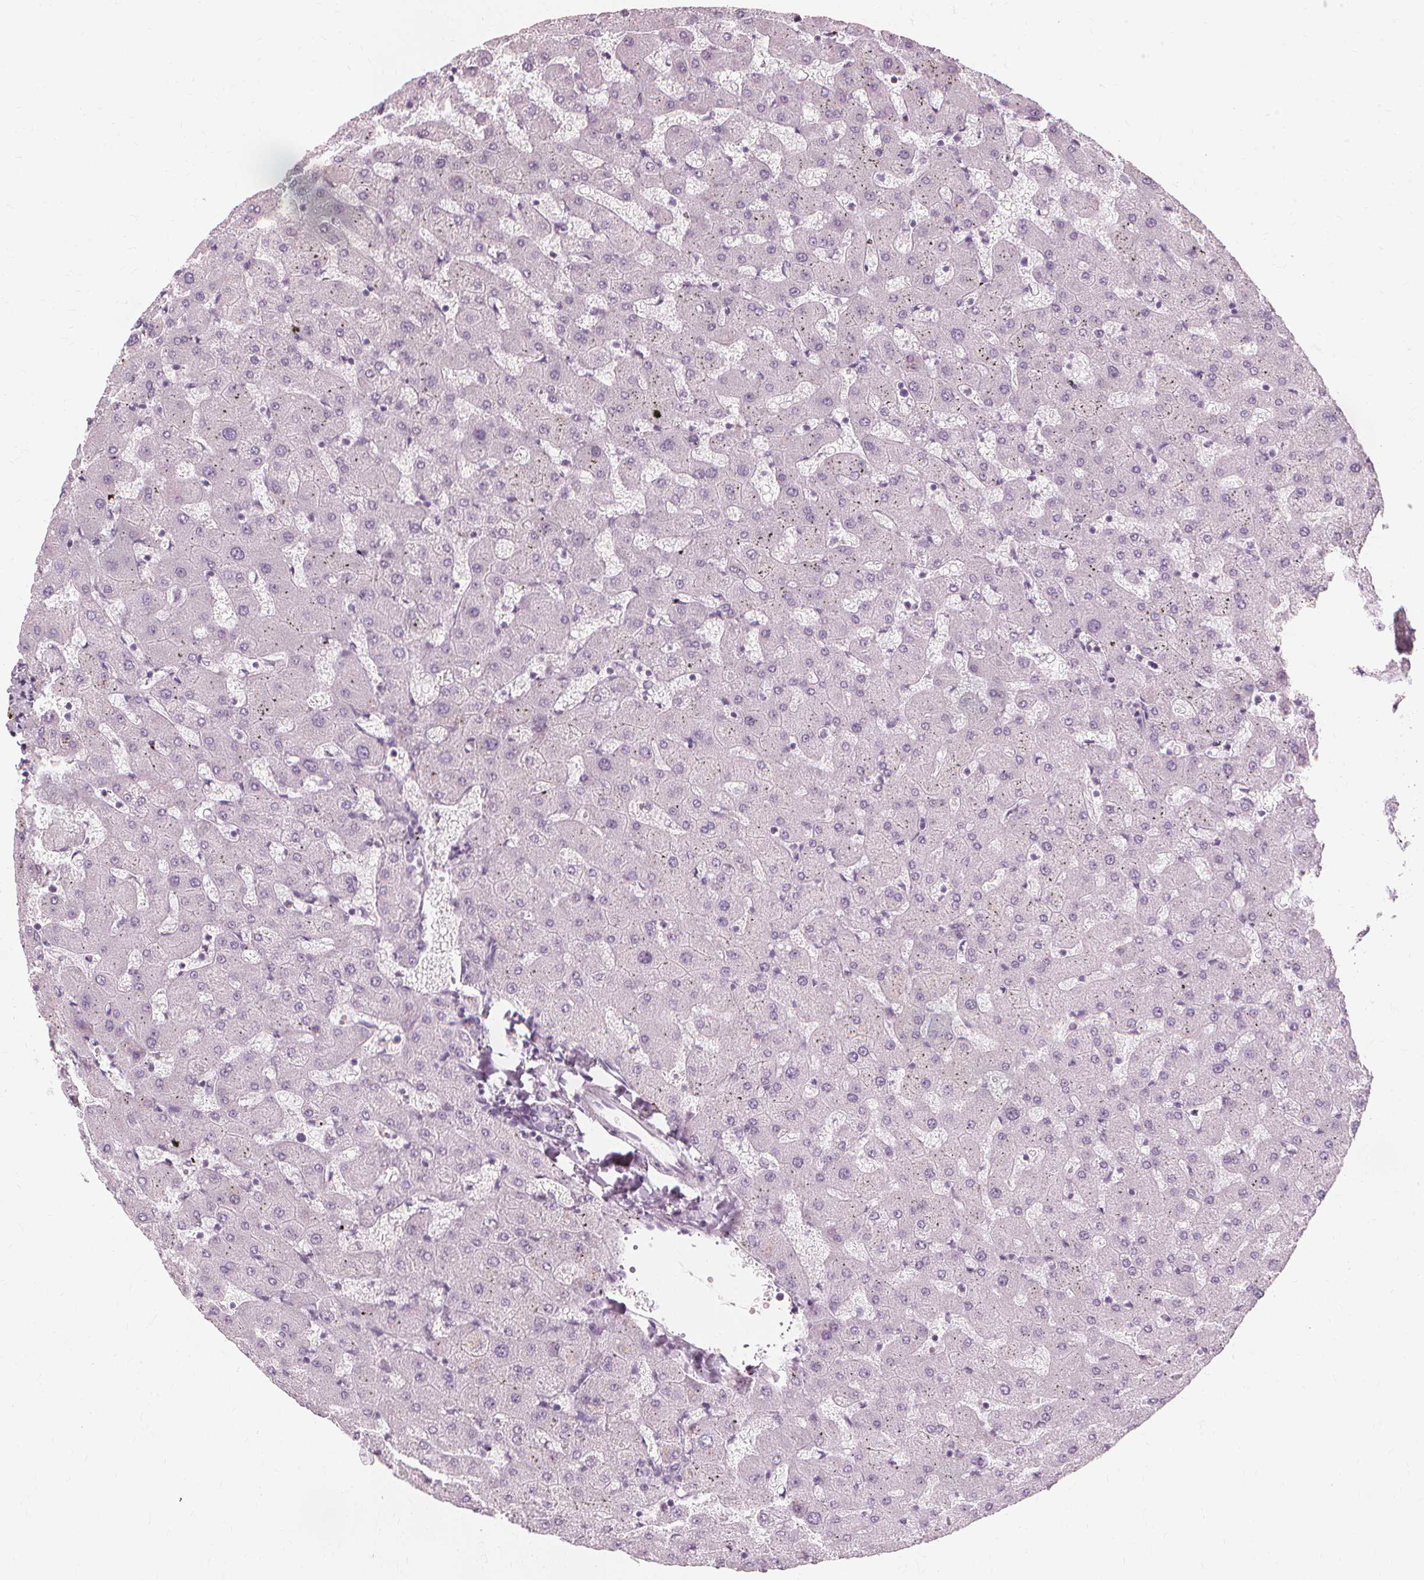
{"staining": {"intensity": "negative", "quantity": "none", "location": "none"}, "tissue": "liver", "cell_type": "Cholangiocytes", "image_type": "normal", "snomed": [{"axis": "morphology", "description": "Normal tissue, NOS"}, {"axis": "topography", "description": "Liver"}], "caption": "Immunohistochemical staining of normal human liver reveals no significant expression in cholangiocytes. (DAB immunohistochemistry (IHC) visualized using brightfield microscopy, high magnification).", "gene": "MUC12", "patient": {"sex": "female", "age": 63}}